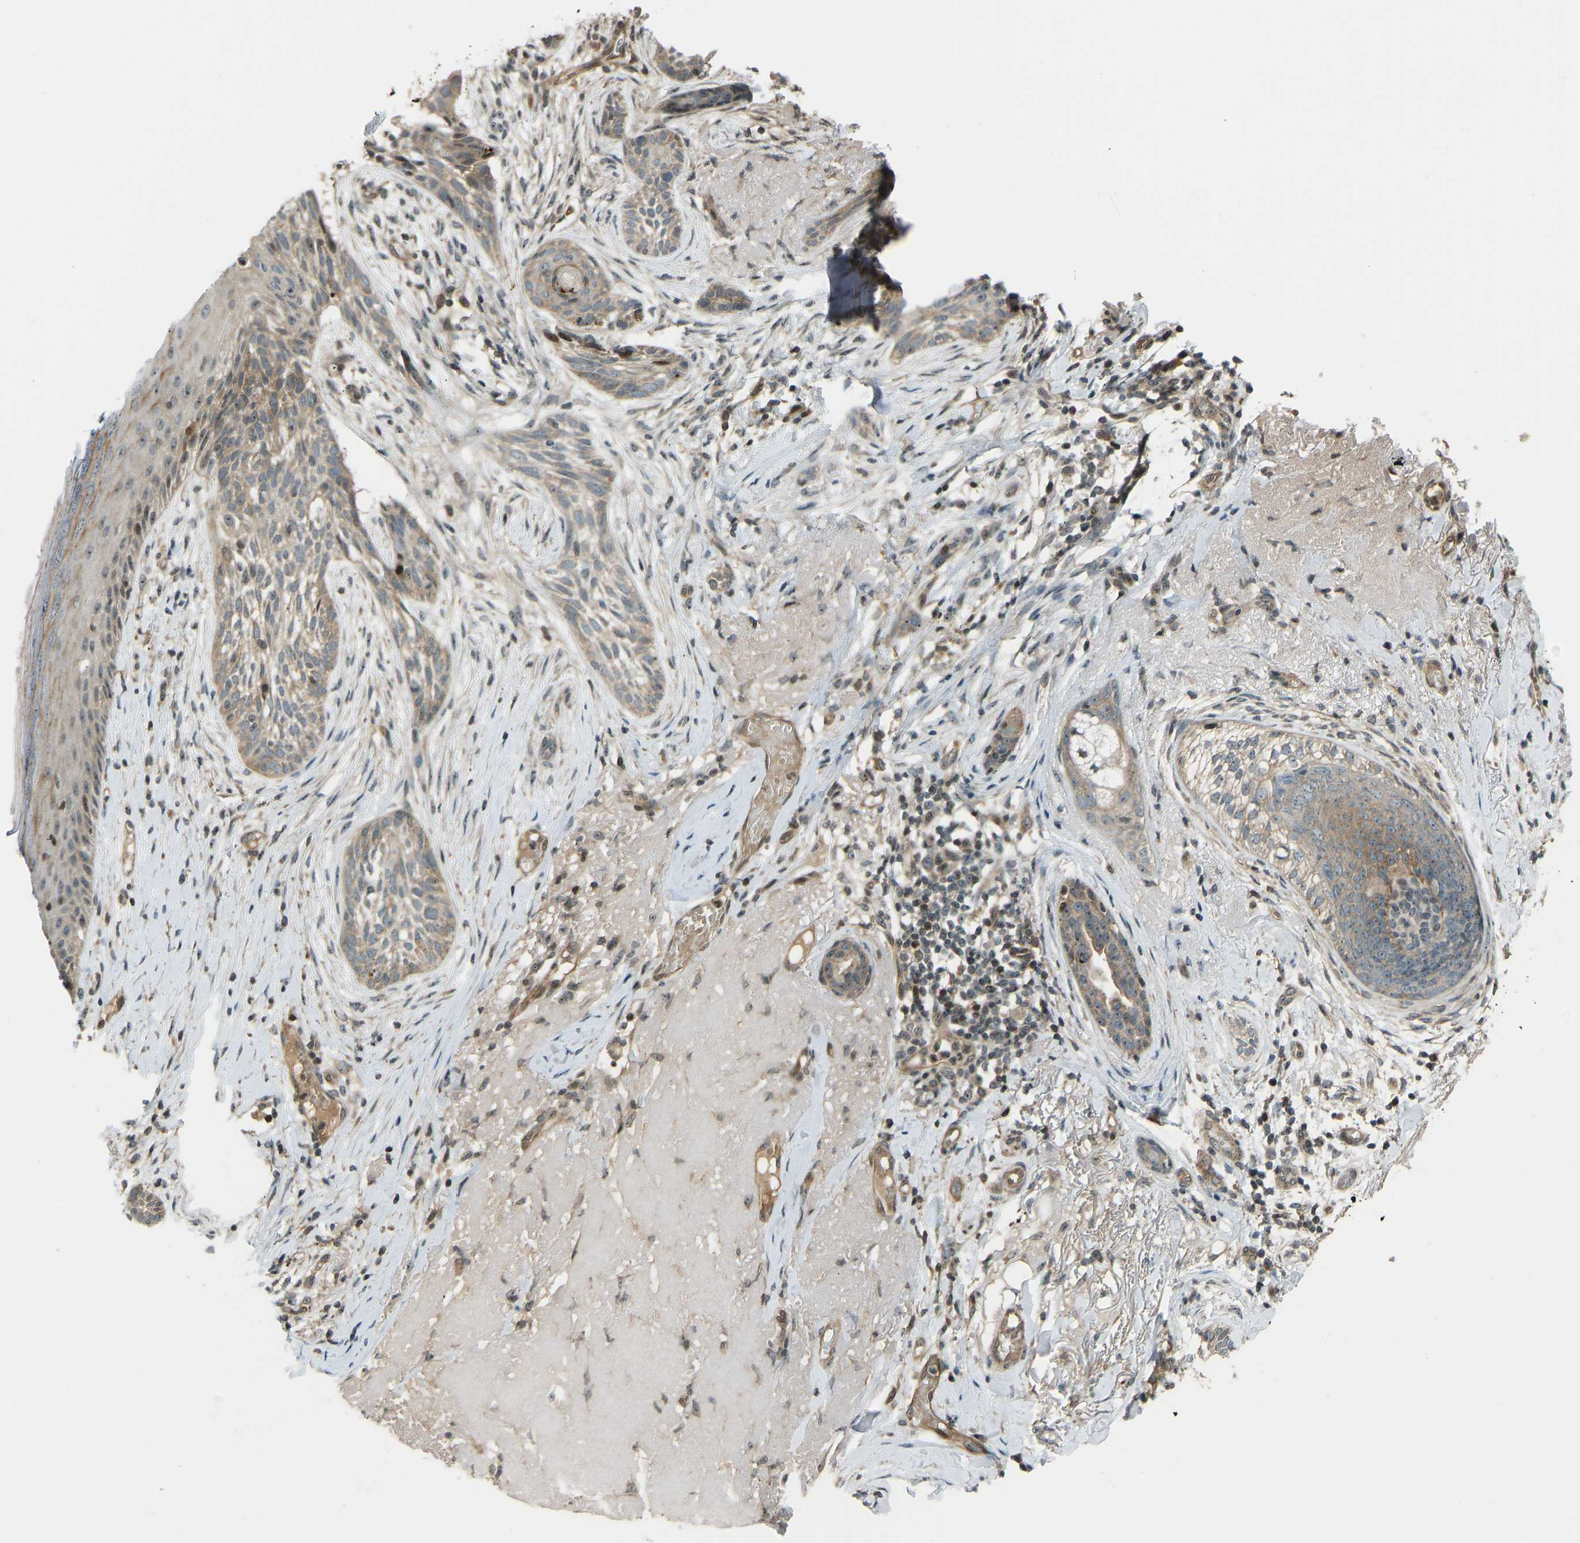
{"staining": {"intensity": "moderate", "quantity": ">75%", "location": "cytoplasmic/membranous"}, "tissue": "skin cancer", "cell_type": "Tumor cells", "image_type": "cancer", "snomed": [{"axis": "morphology", "description": "Basal cell carcinoma"}, {"axis": "topography", "description": "Skin"}], "caption": "There is medium levels of moderate cytoplasmic/membranous expression in tumor cells of skin cancer (basal cell carcinoma), as demonstrated by immunohistochemical staining (brown color).", "gene": "SVOPL", "patient": {"sex": "female", "age": 88}}